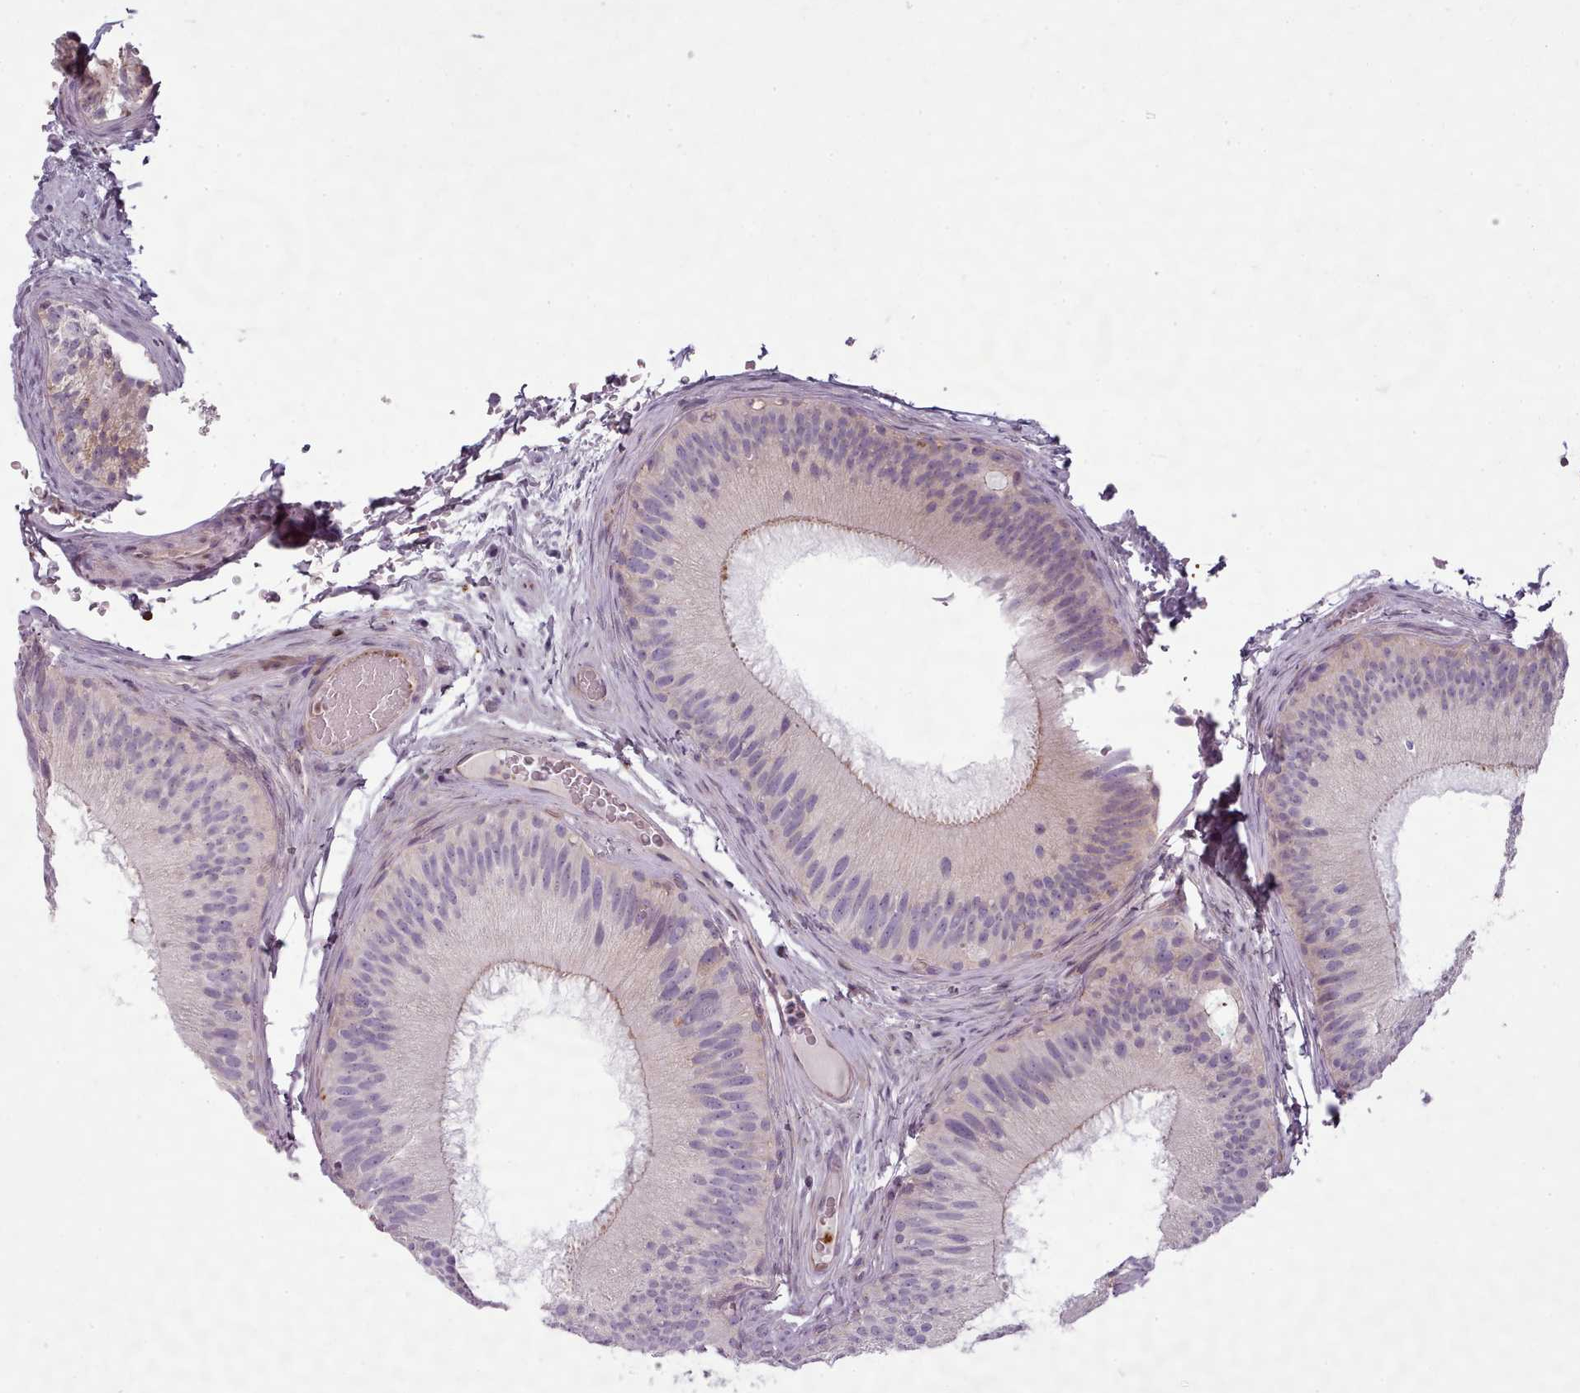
{"staining": {"intensity": "weak", "quantity": "<25%", "location": "cytoplasmic/membranous"}, "tissue": "epididymis", "cell_type": "Glandular cells", "image_type": "normal", "snomed": [{"axis": "morphology", "description": "Normal tissue, NOS"}, {"axis": "topography", "description": "Epididymis"}], "caption": "There is no significant positivity in glandular cells of epididymis. Brightfield microscopy of immunohistochemistry (IHC) stained with DAB (brown) and hematoxylin (blue), captured at high magnification.", "gene": "ZNF583", "patient": {"sex": "male", "age": 45}}